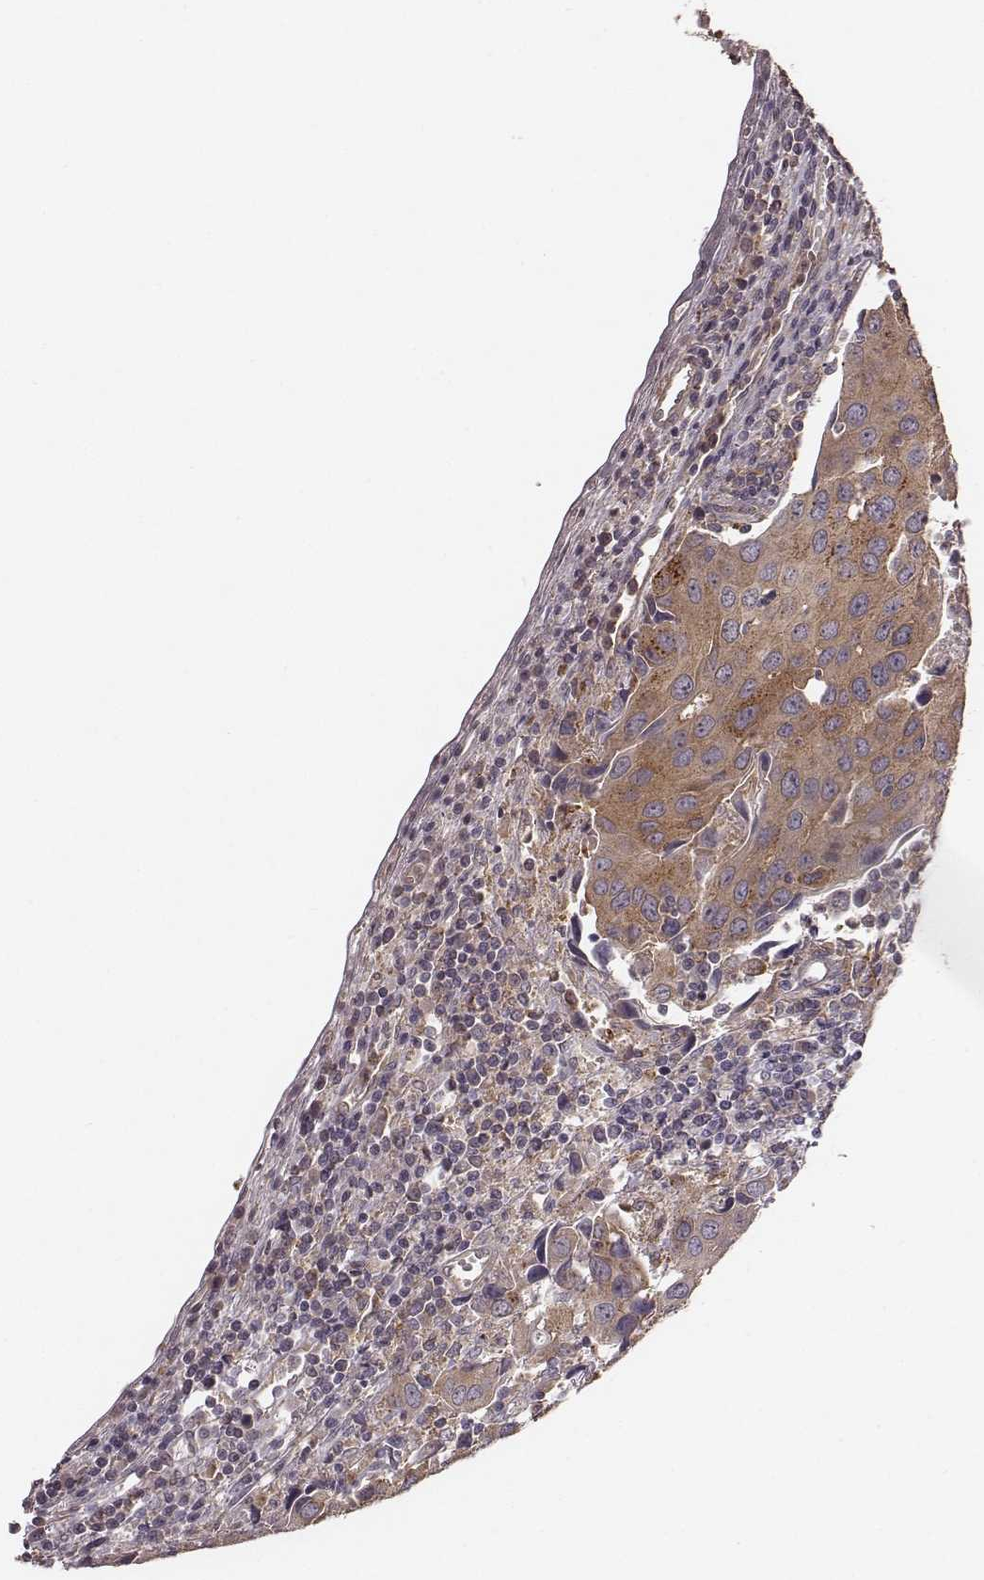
{"staining": {"intensity": "moderate", "quantity": "25%-75%", "location": "cytoplasmic/membranous"}, "tissue": "urothelial cancer", "cell_type": "Tumor cells", "image_type": "cancer", "snomed": [{"axis": "morphology", "description": "Urothelial carcinoma, High grade"}, {"axis": "topography", "description": "Urinary bladder"}], "caption": "Immunohistochemical staining of urothelial cancer reveals medium levels of moderate cytoplasmic/membranous protein expression in approximately 25%-75% of tumor cells.", "gene": "VPS26A", "patient": {"sex": "female", "age": 85}}